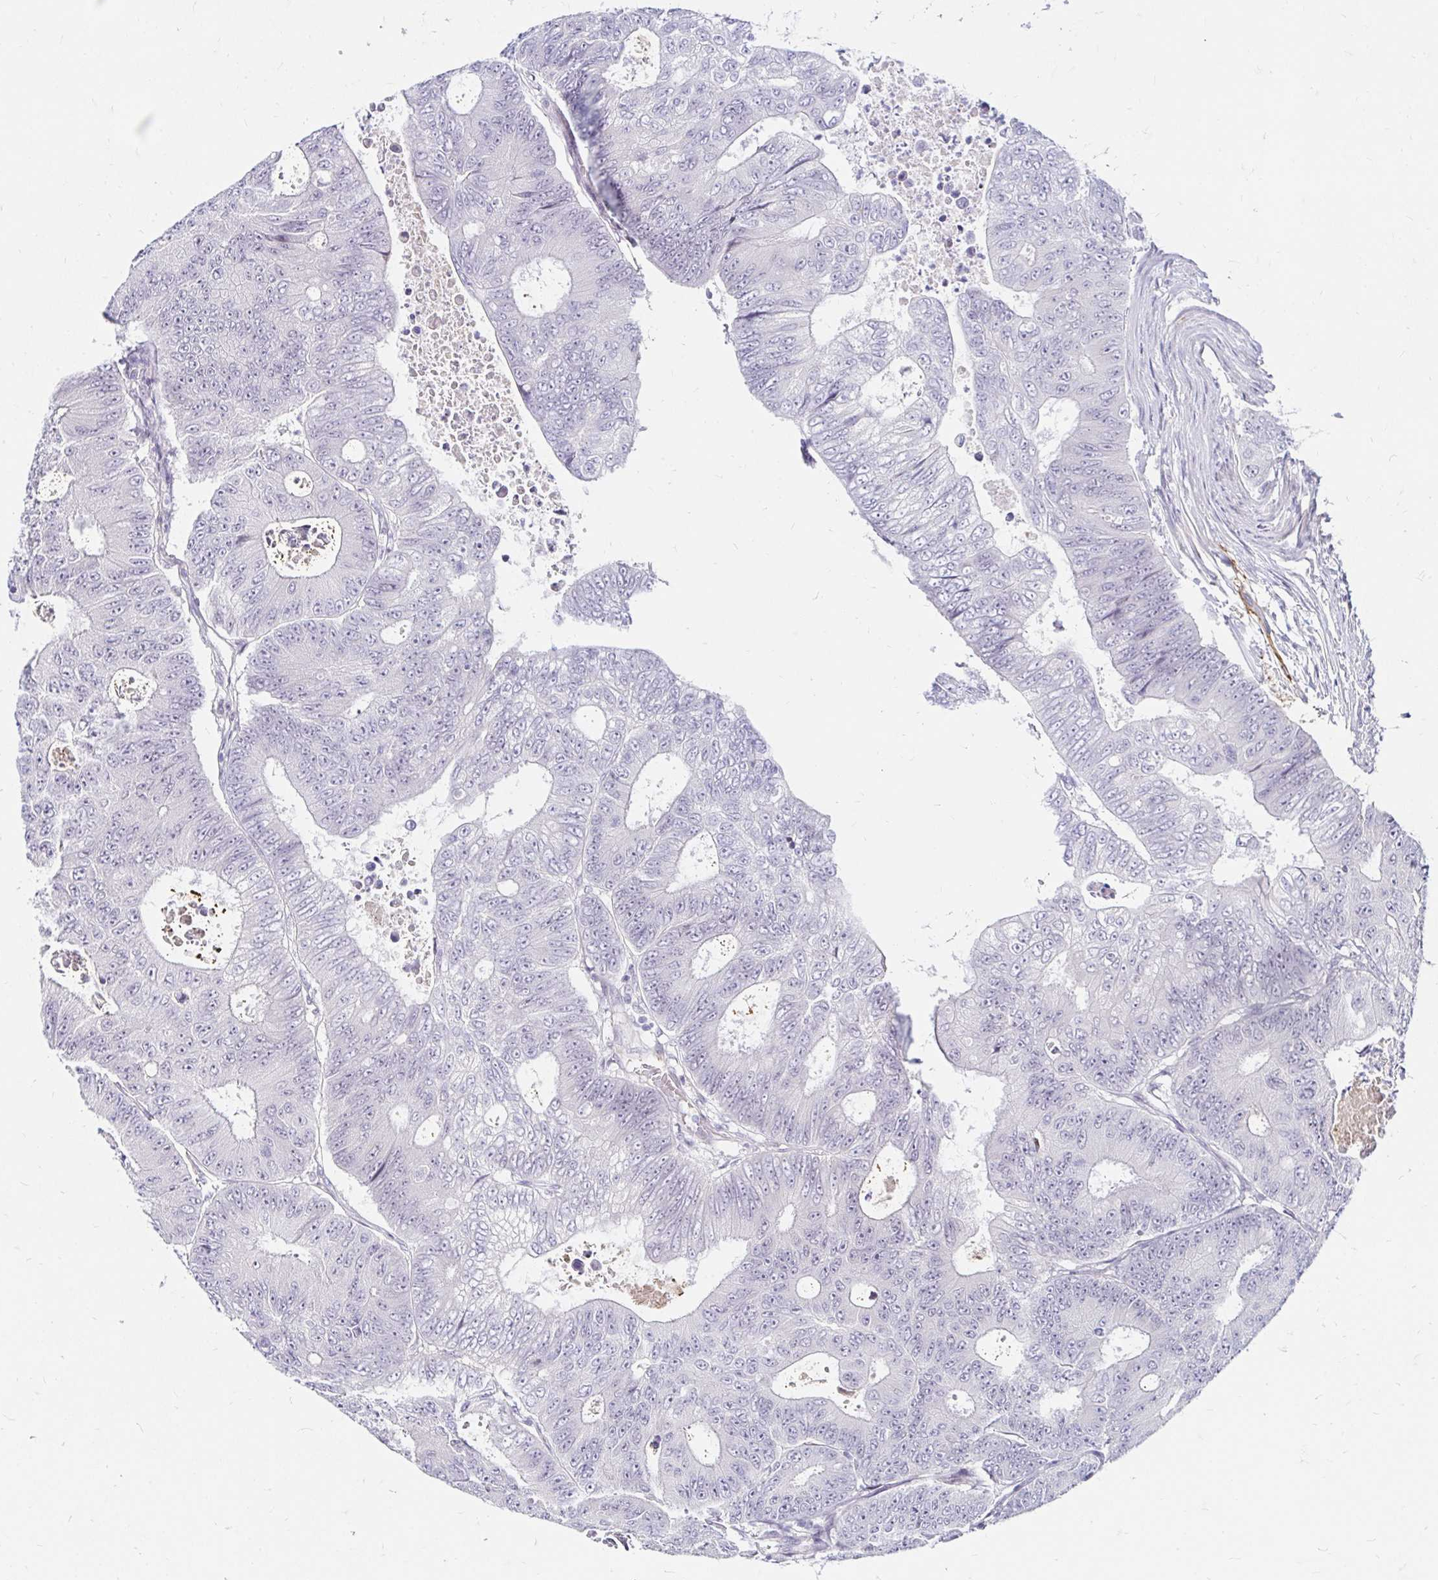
{"staining": {"intensity": "negative", "quantity": "none", "location": "none"}, "tissue": "colorectal cancer", "cell_type": "Tumor cells", "image_type": "cancer", "snomed": [{"axis": "morphology", "description": "Adenocarcinoma, NOS"}, {"axis": "topography", "description": "Colon"}], "caption": "Human colorectal cancer stained for a protein using immunohistochemistry (IHC) demonstrates no expression in tumor cells.", "gene": "GUCY1A1", "patient": {"sex": "female", "age": 48}}